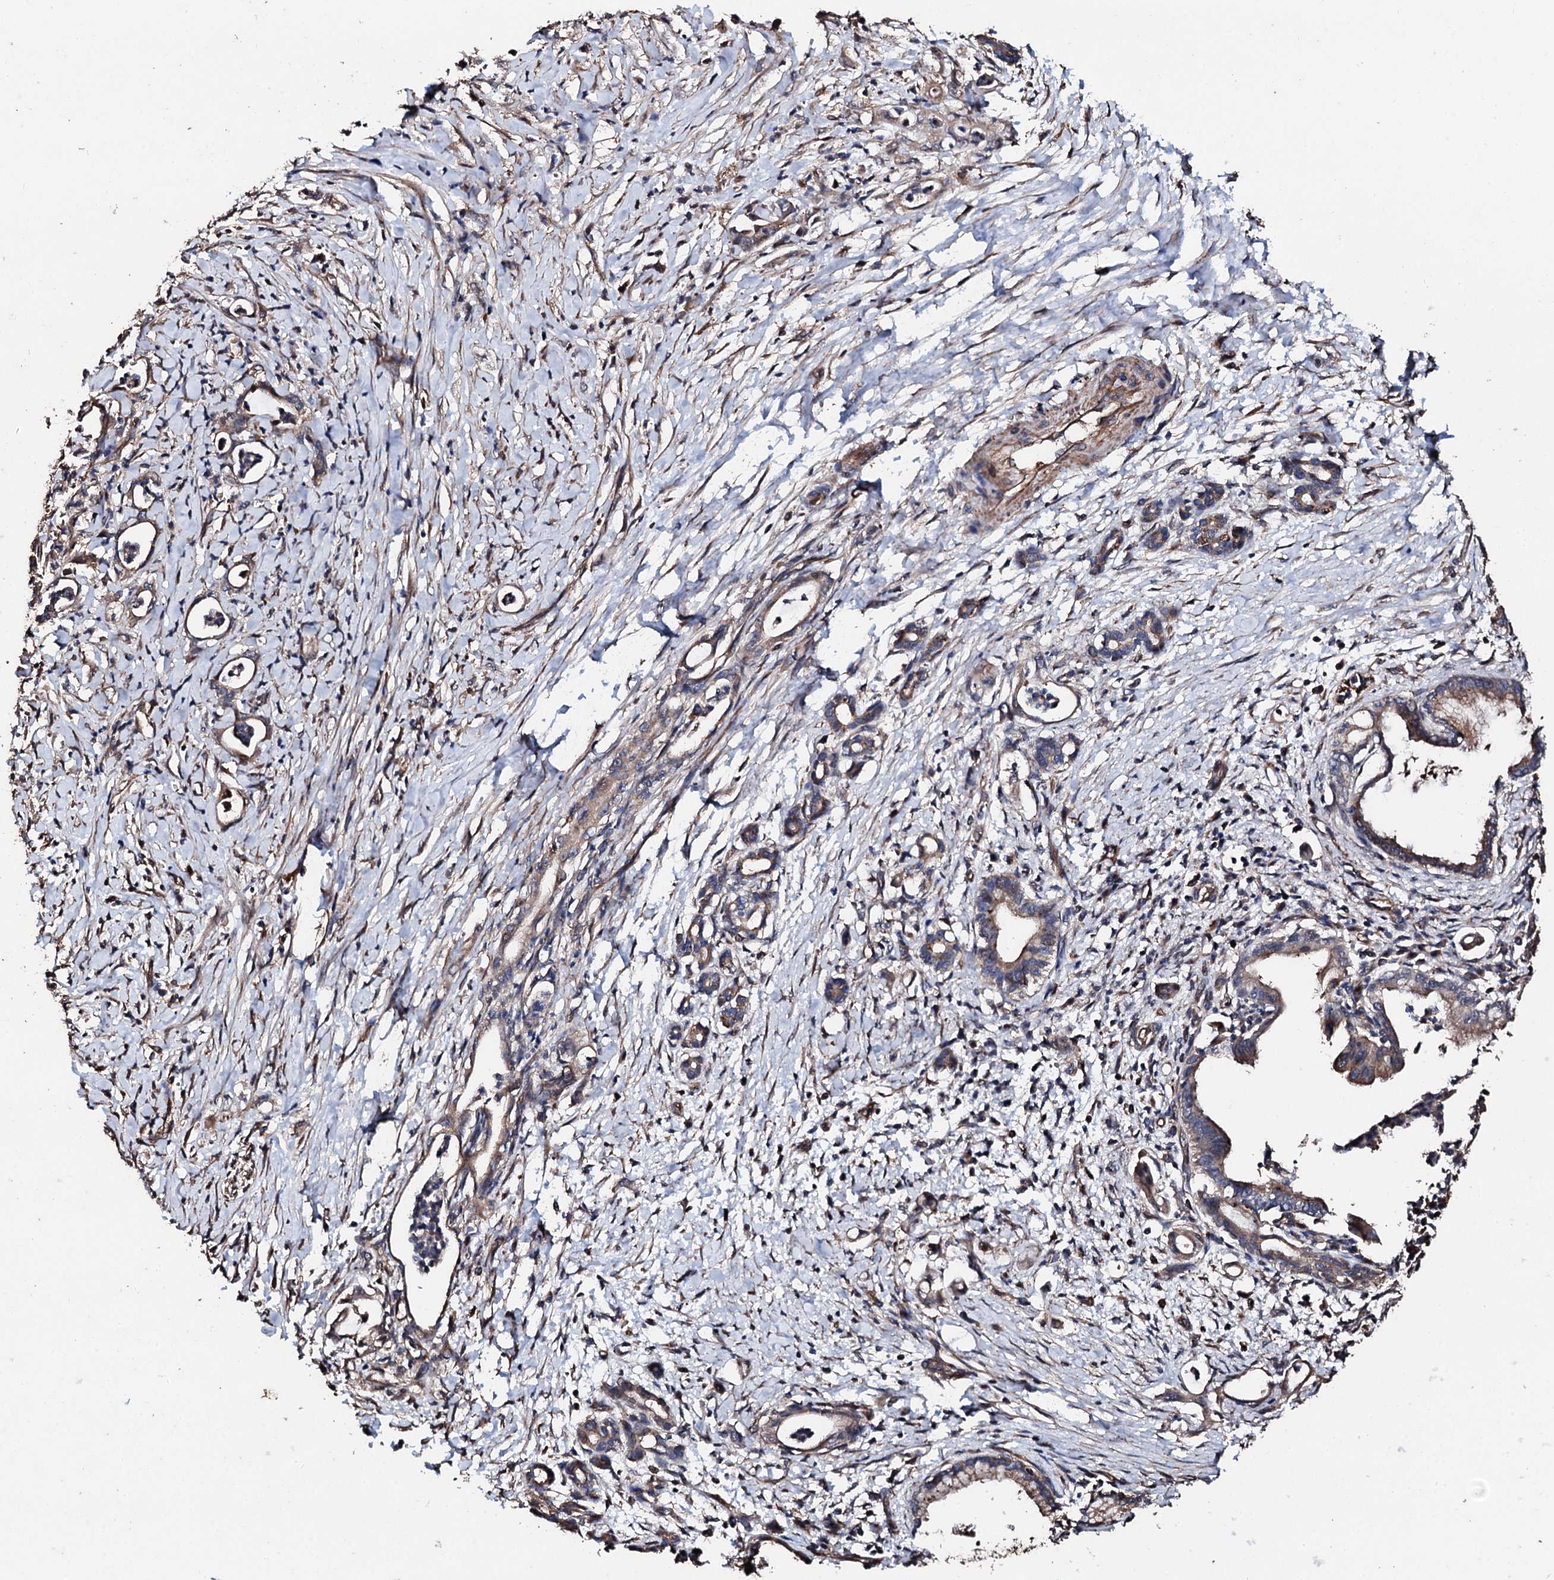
{"staining": {"intensity": "weak", "quantity": "25%-75%", "location": "cytoplasmic/membranous"}, "tissue": "pancreatic cancer", "cell_type": "Tumor cells", "image_type": "cancer", "snomed": [{"axis": "morphology", "description": "Adenocarcinoma, NOS"}, {"axis": "topography", "description": "Pancreas"}], "caption": "This photomicrograph displays immunohistochemistry staining of human pancreatic cancer (adenocarcinoma), with low weak cytoplasmic/membranous staining in about 25%-75% of tumor cells.", "gene": "CKAP5", "patient": {"sex": "female", "age": 55}}